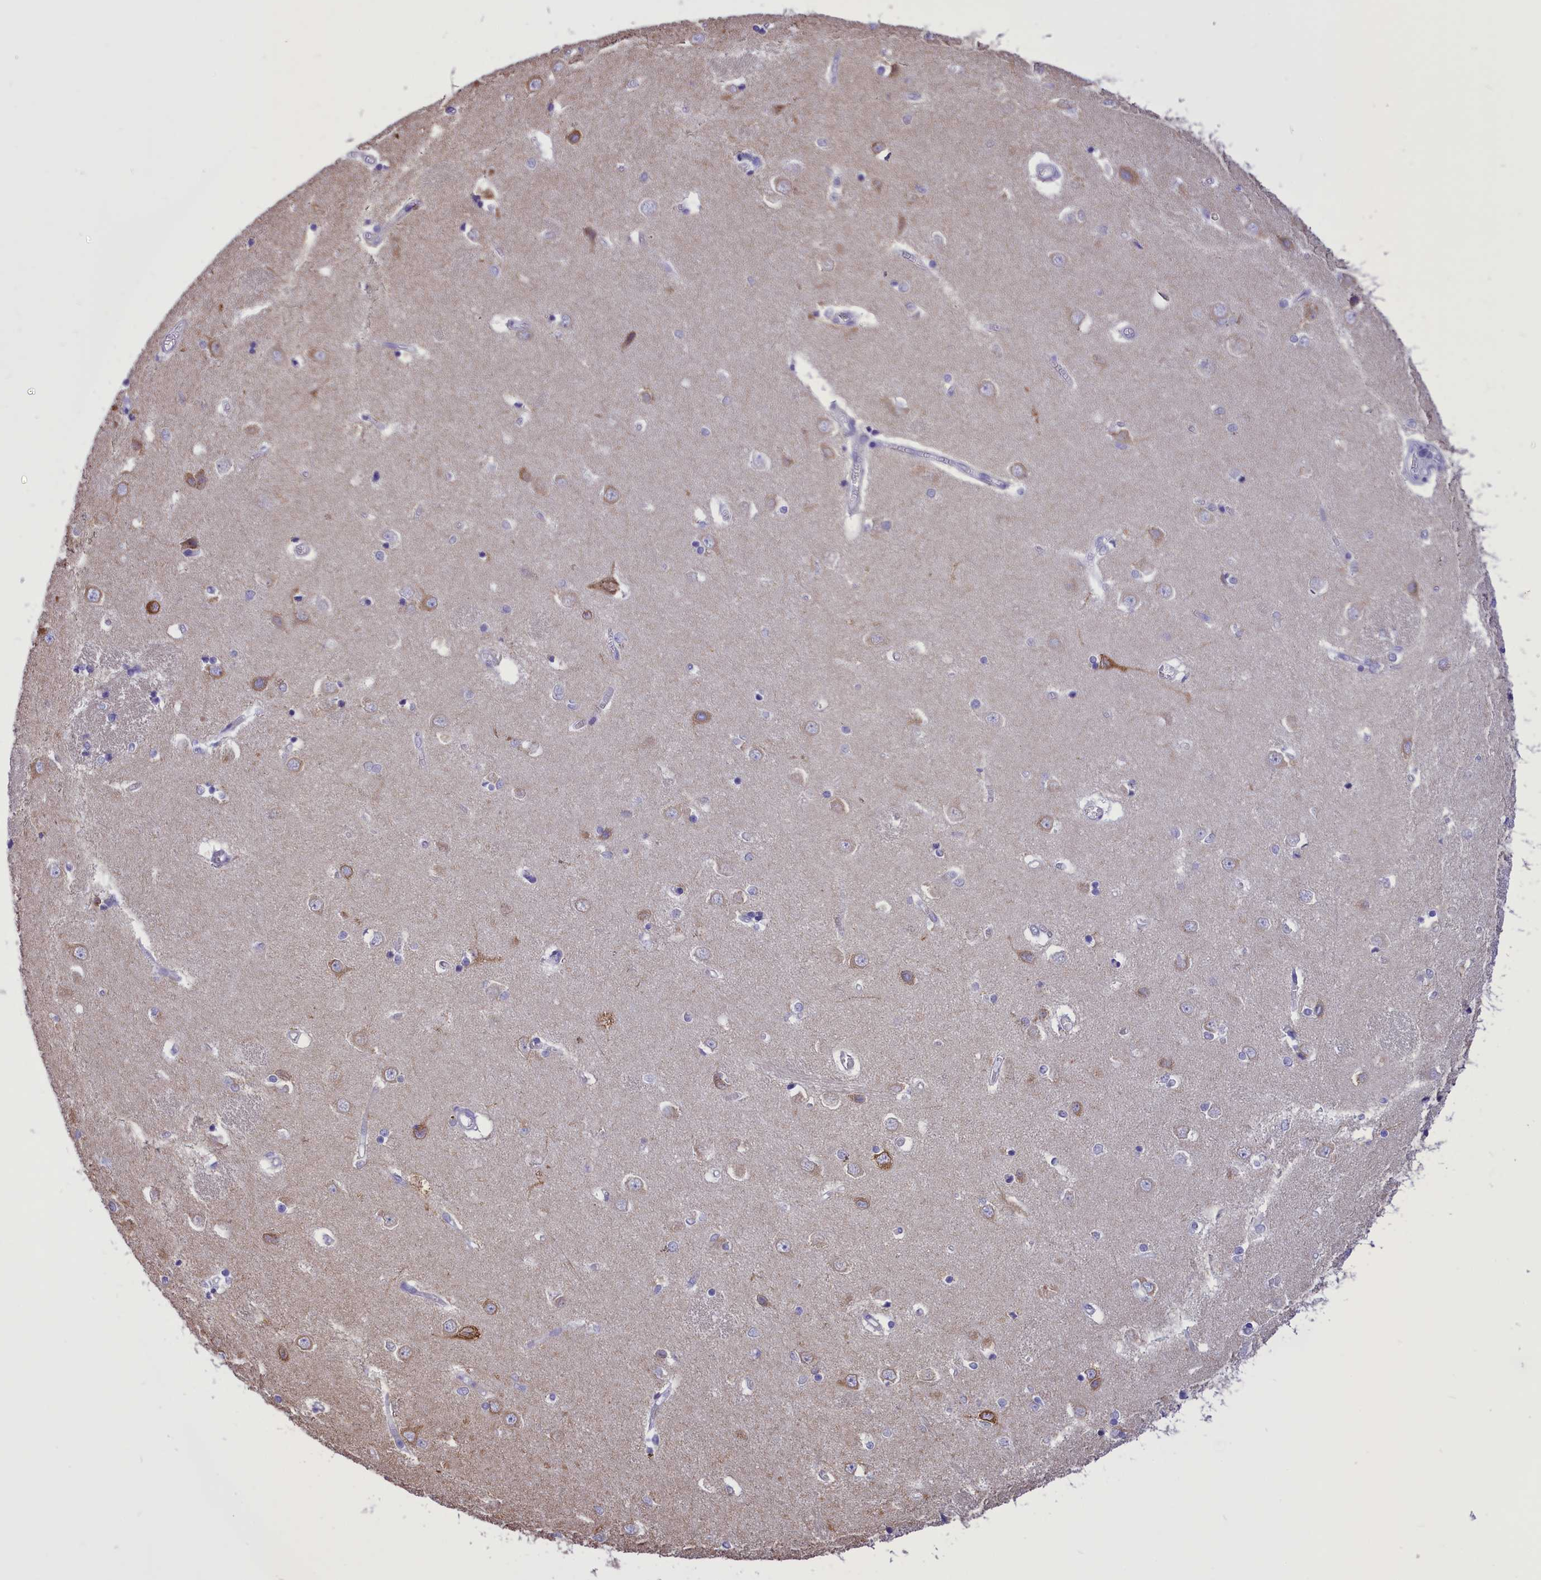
{"staining": {"intensity": "moderate", "quantity": "<25%", "location": "cytoplasmic/membranous"}, "tissue": "caudate", "cell_type": "Glial cells", "image_type": "normal", "snomed": [{"axis": "morphology", "description": "Normal tissue, NOS"}, {"axis": "topography", "description": "Lateral ventricle wall"}], "caption": "Immunohistochemical staining of benign human caudate reveals low levels of moderate cytoplasmic/membranous expression in approximately <25% of glial cells. The protein of interest is stained brown, and the nuclei are stained in blue (DAB IHC with brightfield microscopy, high magnification).", "gene": "DCAF16", "patient": {"sex": "male", "age": 37}}